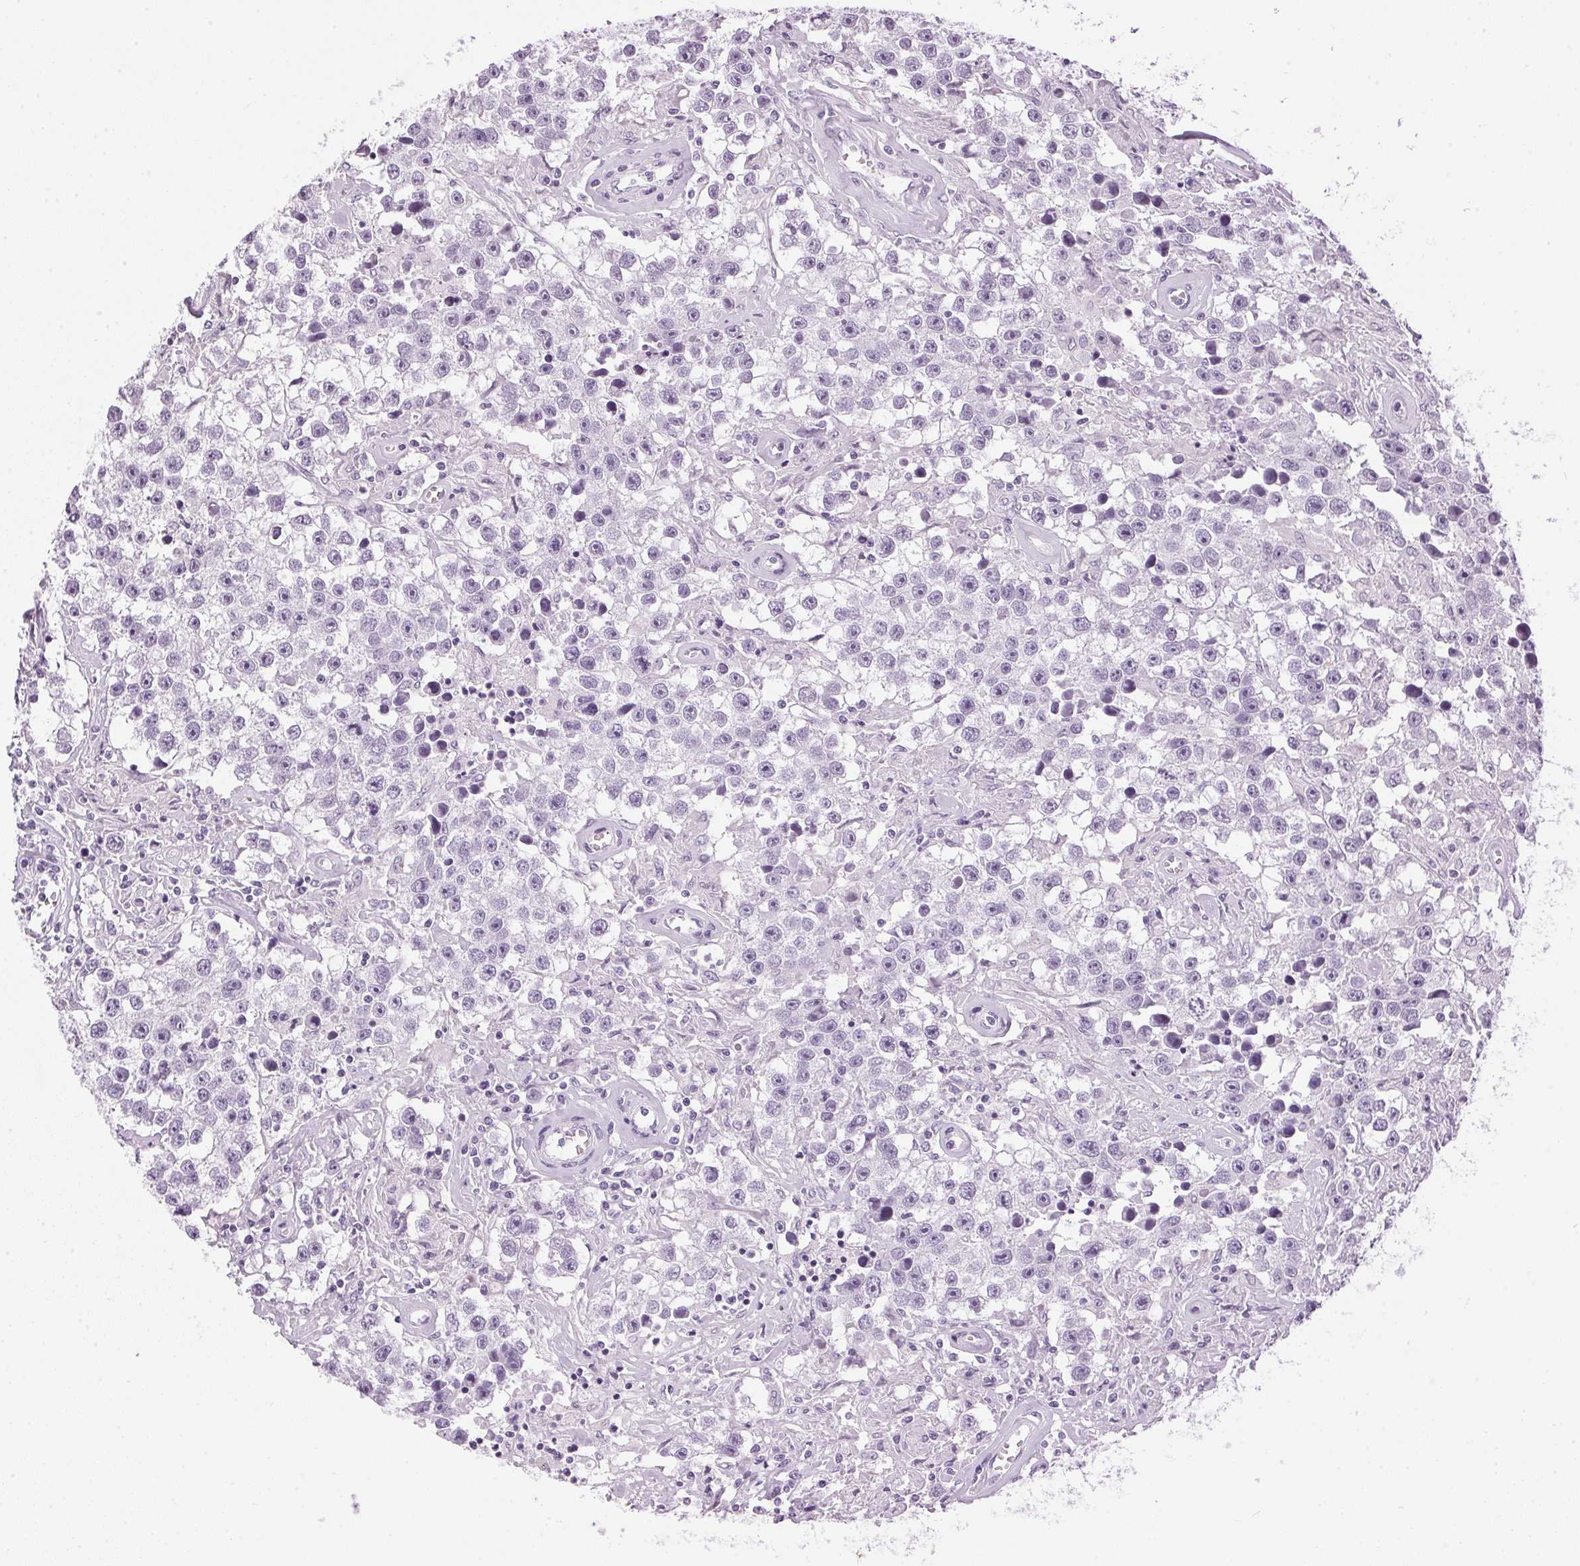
{"staining": {"intensity": "negative", "quantity": "none", "location": "none"}, "tissue": "testis cancer", "cell_type": "Tumor cells", "image_type": "cancer", "snomed": [{"axis": "morphology", "description": "Seminoma, NOS"}, {"axis": "topography", "description": "Testis"}], "caption": "The histopathology image shows no staining of tumor cells in testis seminoma.", "gene": "SP7", "patient": {"sex": "male", "age": 43}}